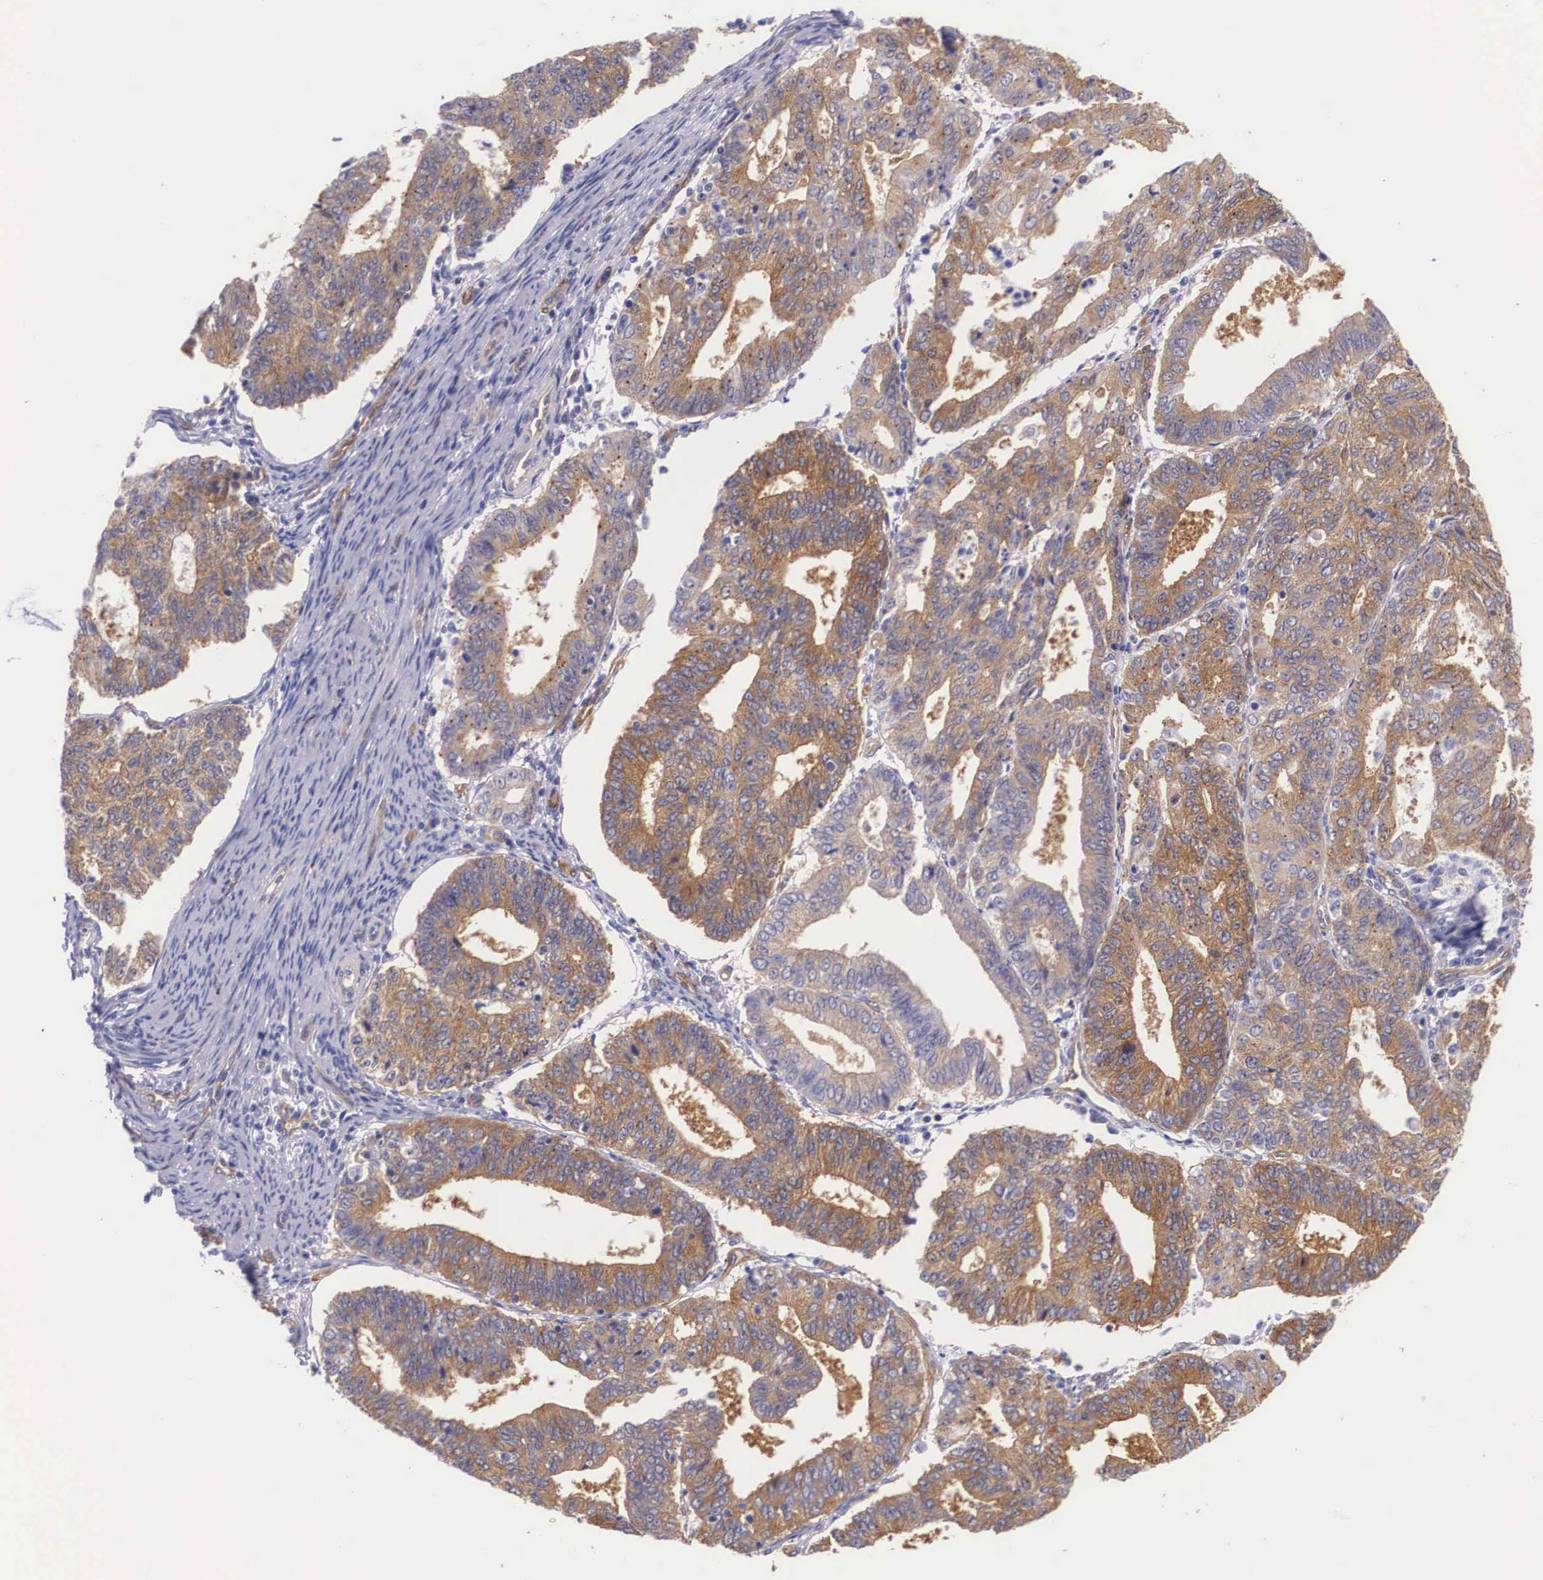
{"staining": {"intensity": "strong", "quantity": ">75%", "location": "cytoplasmic/membranous"}, "tissue": "endometrial cancer", "cell_type": "Tumor cells", "image_type": "cancer", "snomed": [{"axis": "morphology", "description": "Adenocarcinoma, NOS"}, {"axis": "topography", "description": "Endometrium"}], "caption": "Human endometrial adenocarcinoma stained with a protein marker reveals strong staining in tumor cells.", "gene": "BCAR1", "patient": {"sex": "female", "age": 56}}